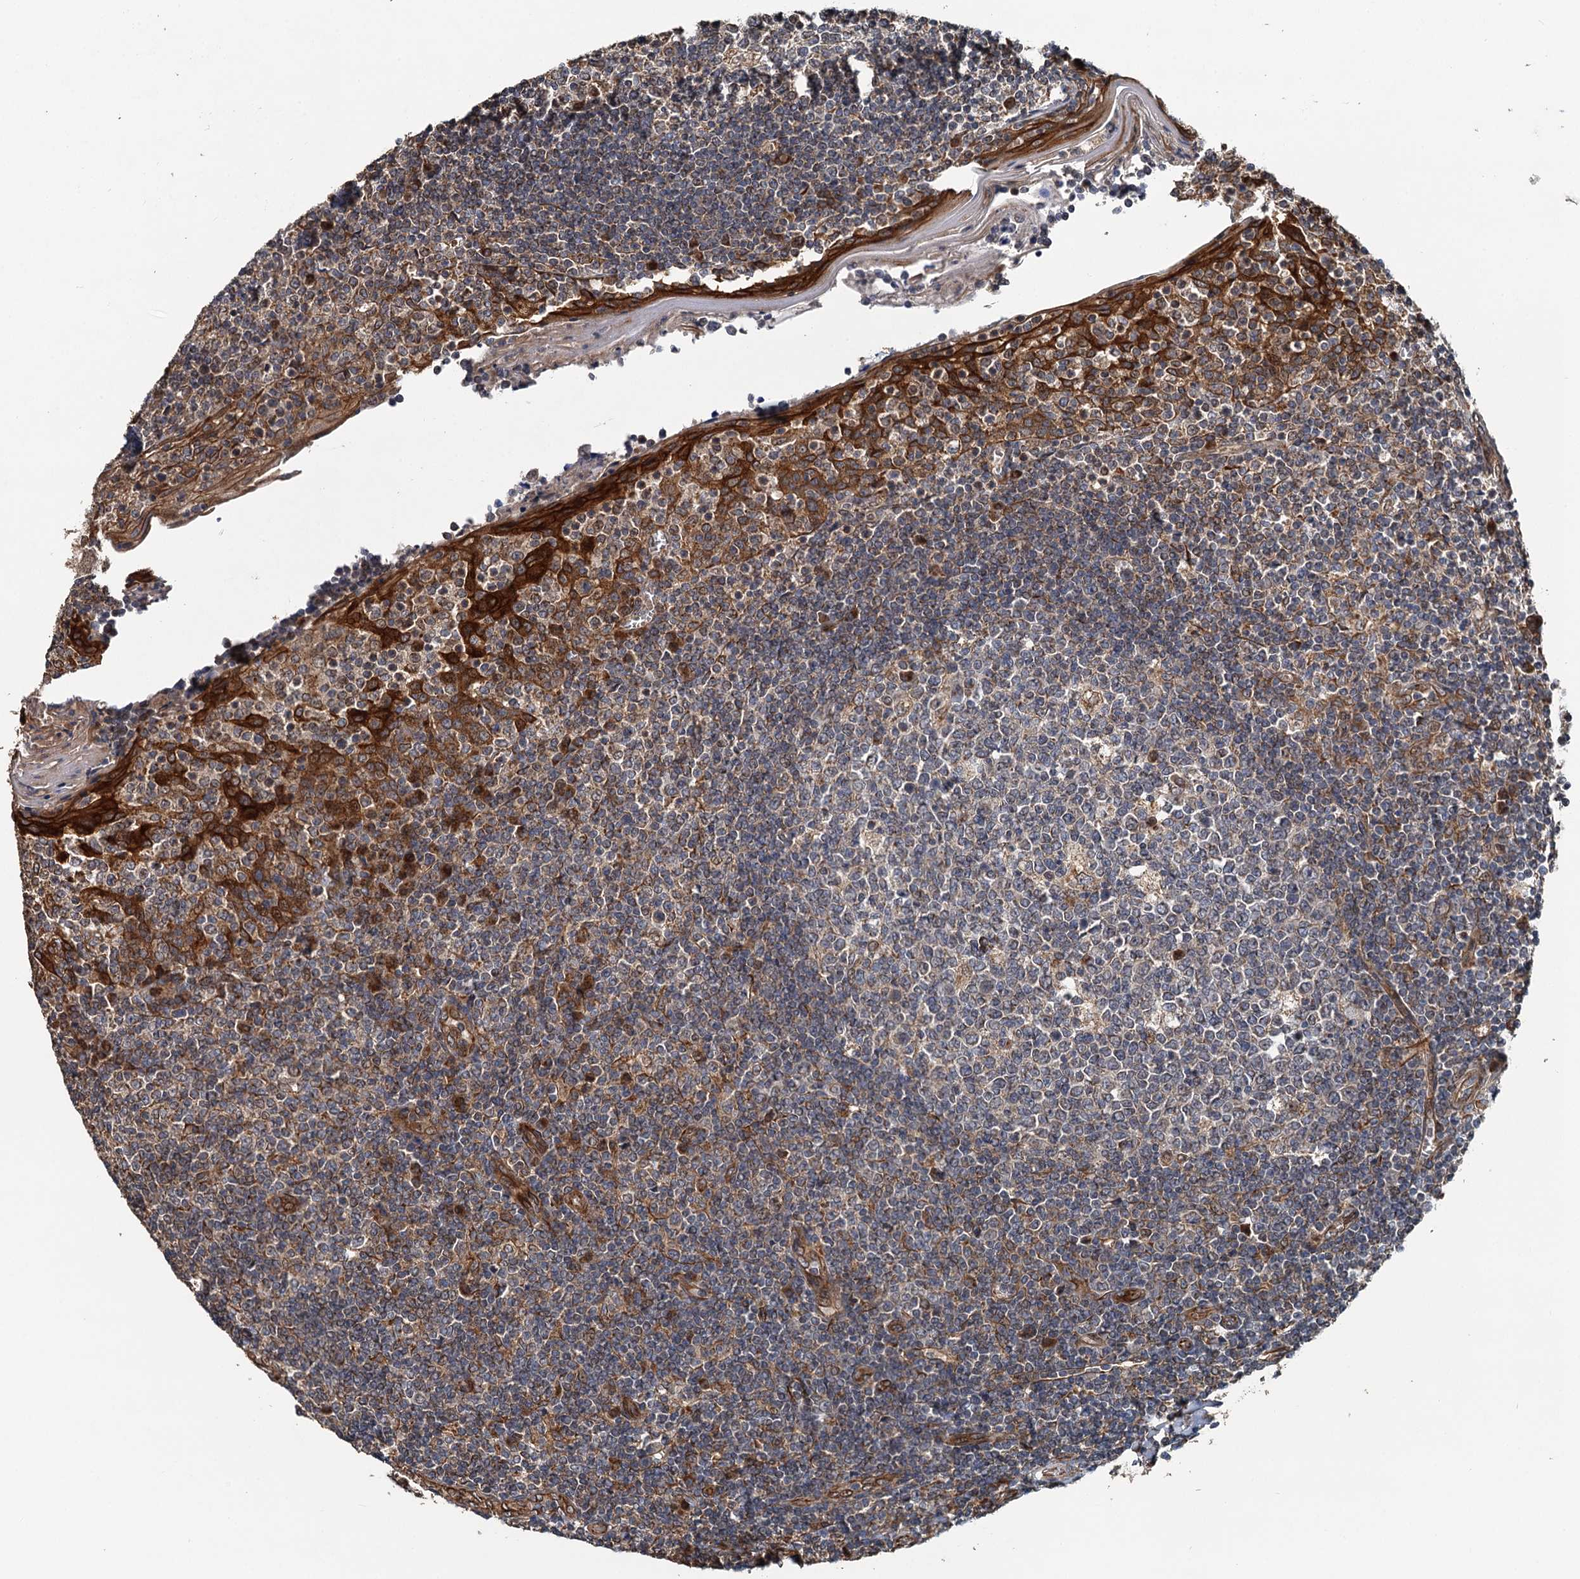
{"staining": {"intensity": "strong", "quantity": "<25%", "location": "cytoplasmic/membranous"}, "tissue": "tonsil", "cell_type": "Germinal center cells", "image_type": "normal", "snomed": [{"axis": "morphology", "description": "Normal tissue, NOS"}, {"axis": "topography", "description": "Tonsil"}], "caption": "Protein positivity by IHC demonstrates strong cytoplasmic/membranous expression in approximately <25% of germinal center cells in normal tonsil. The protein is stained brown, and the nuclei are stained in blue (DAB (3,3'-diaminobenzidine) IHC with brightfield microscopy, high magnification).", "gene": "LRRK2", "patient": {"sex": "female", "age": 19}}